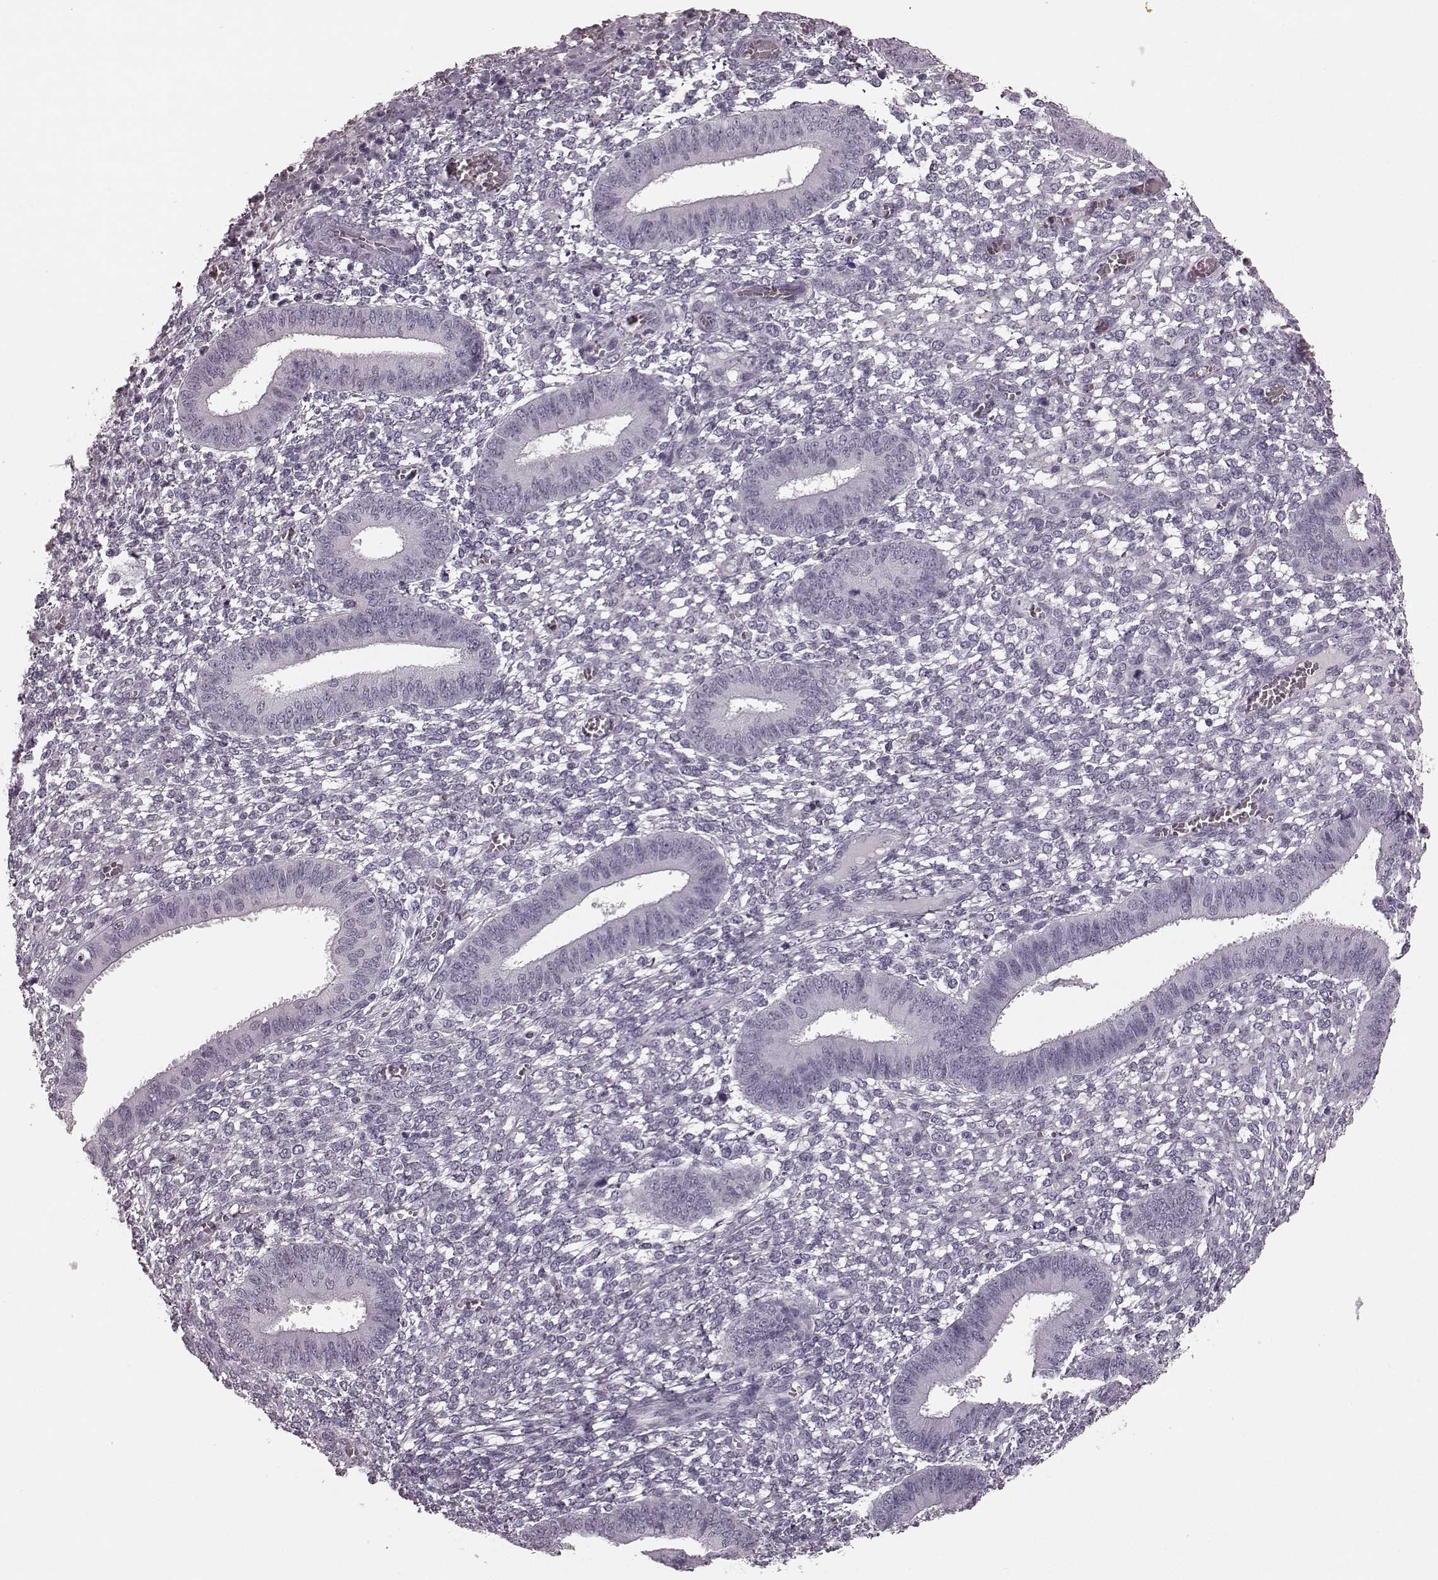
{"staining": {"intensity": "negative", "quantity": "none", "location": "none"}, "tissue": "endometrium", "cell_type": "Cells in endometrial stroma", "image_type": "normal", "snomed": [{"axis": "morphology", "description": "Normal tissue, NOS"}, {"axis": "topography", "description": "Endometrium"}], "caption": "The photomicrograph shows no staining of cells in endometrial stroma in benign endometrium.", "gene": "TRPM1", "patient": {"sex": "female", "age": 42}}